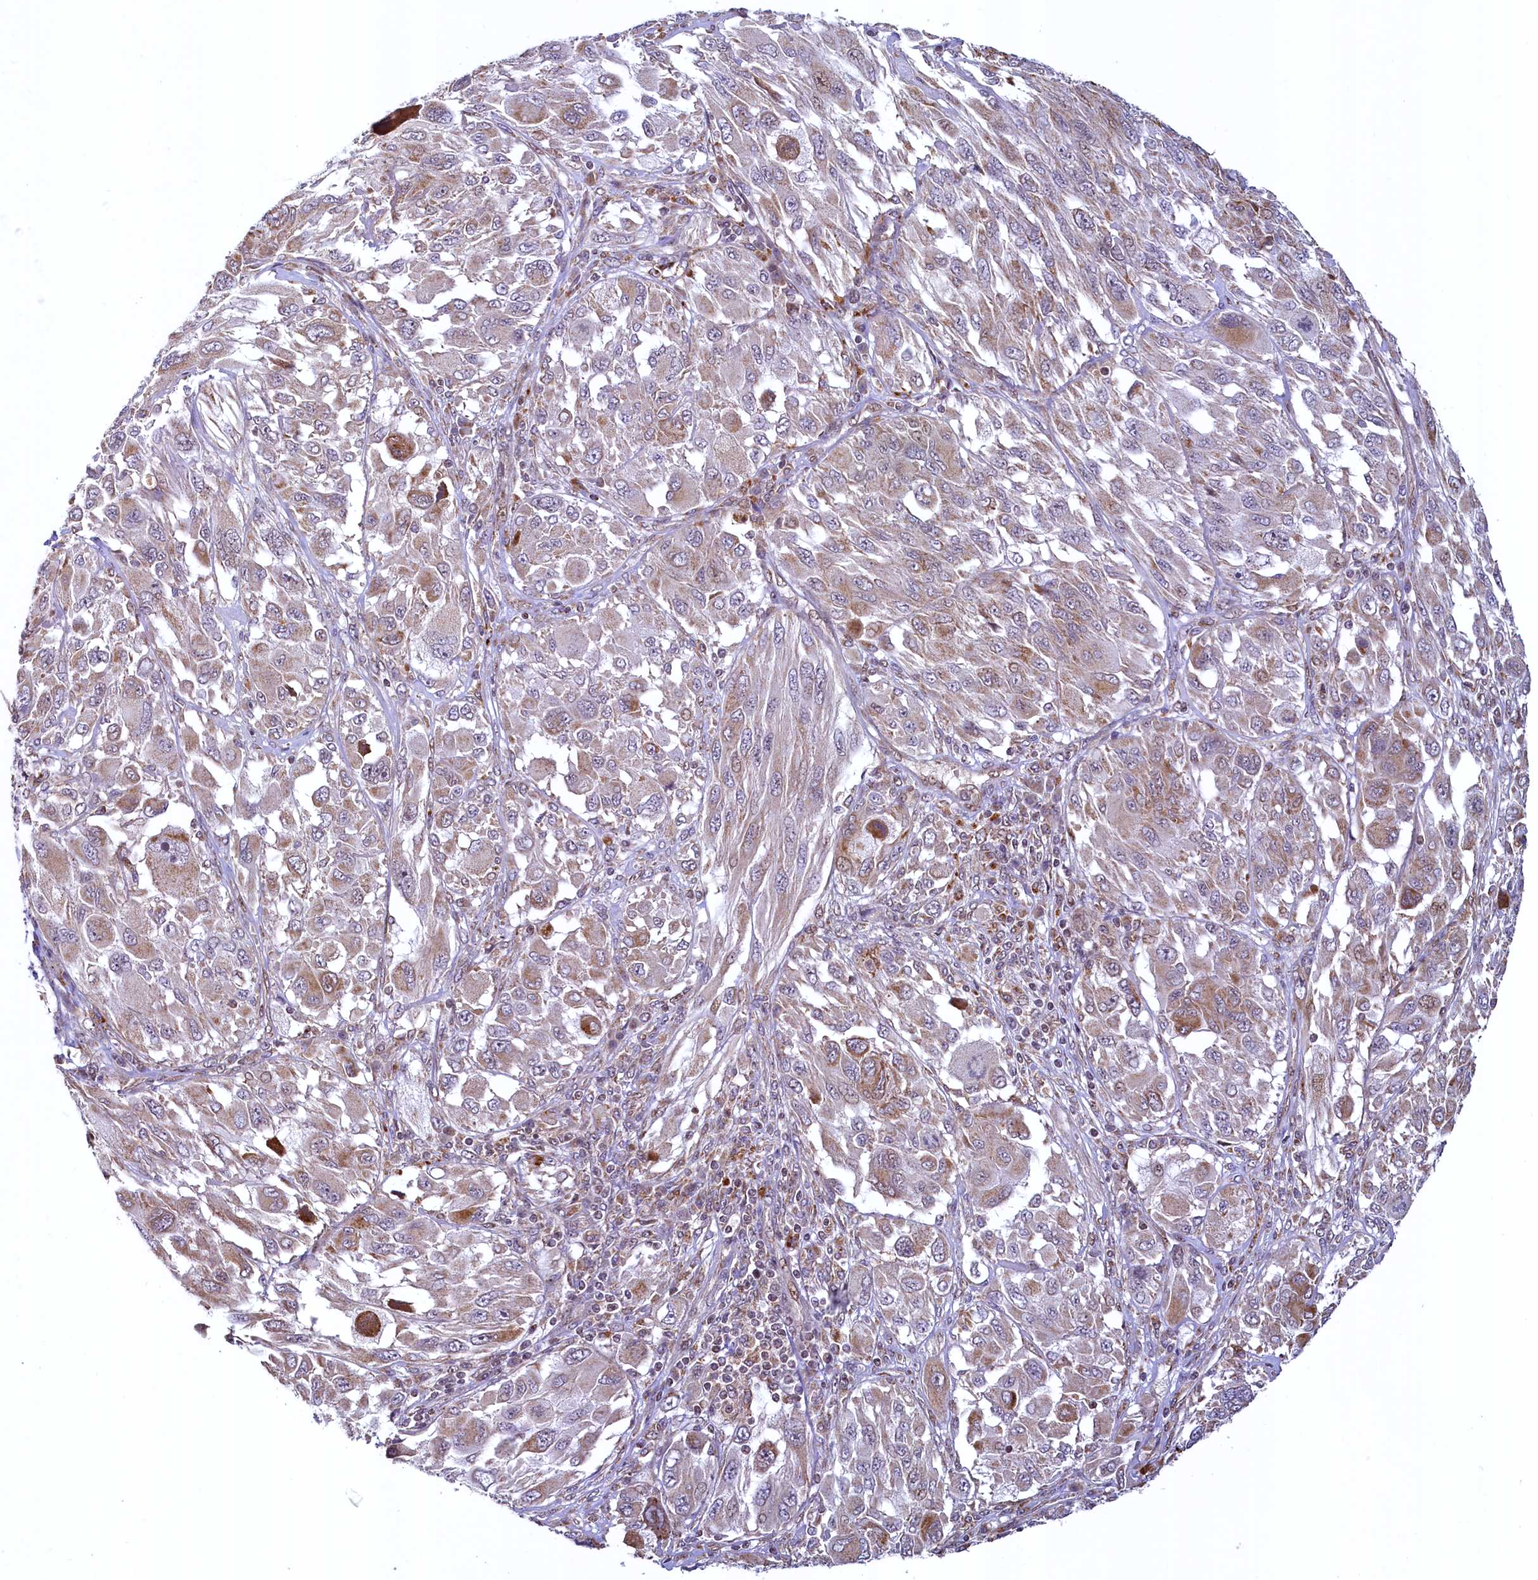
{"staining": {"intensity": "moderate", "quantity": "<25%", "location": "cytoplasmic/membranous"}, "tissue": "melanoma", "cell_type": "Tumor cells", "image_type": "cancer", "snomed": [{"axis": "morphology", "description": "Malignant melanoma, NOS"}, {"axis": "topography", "description": "Skin"}], "caption": "IHC (DAB) staining of melanoma displays moderate cytoplasmic/membranous protein staining in about <25% of tumor cells. The staining is performed using DAB brown chromogen to label protein expression. The nuclei are counter-stained blue using hematoxylin.", "gene": "ZNF577", "patient": {"sex": "female", "age": 91}}